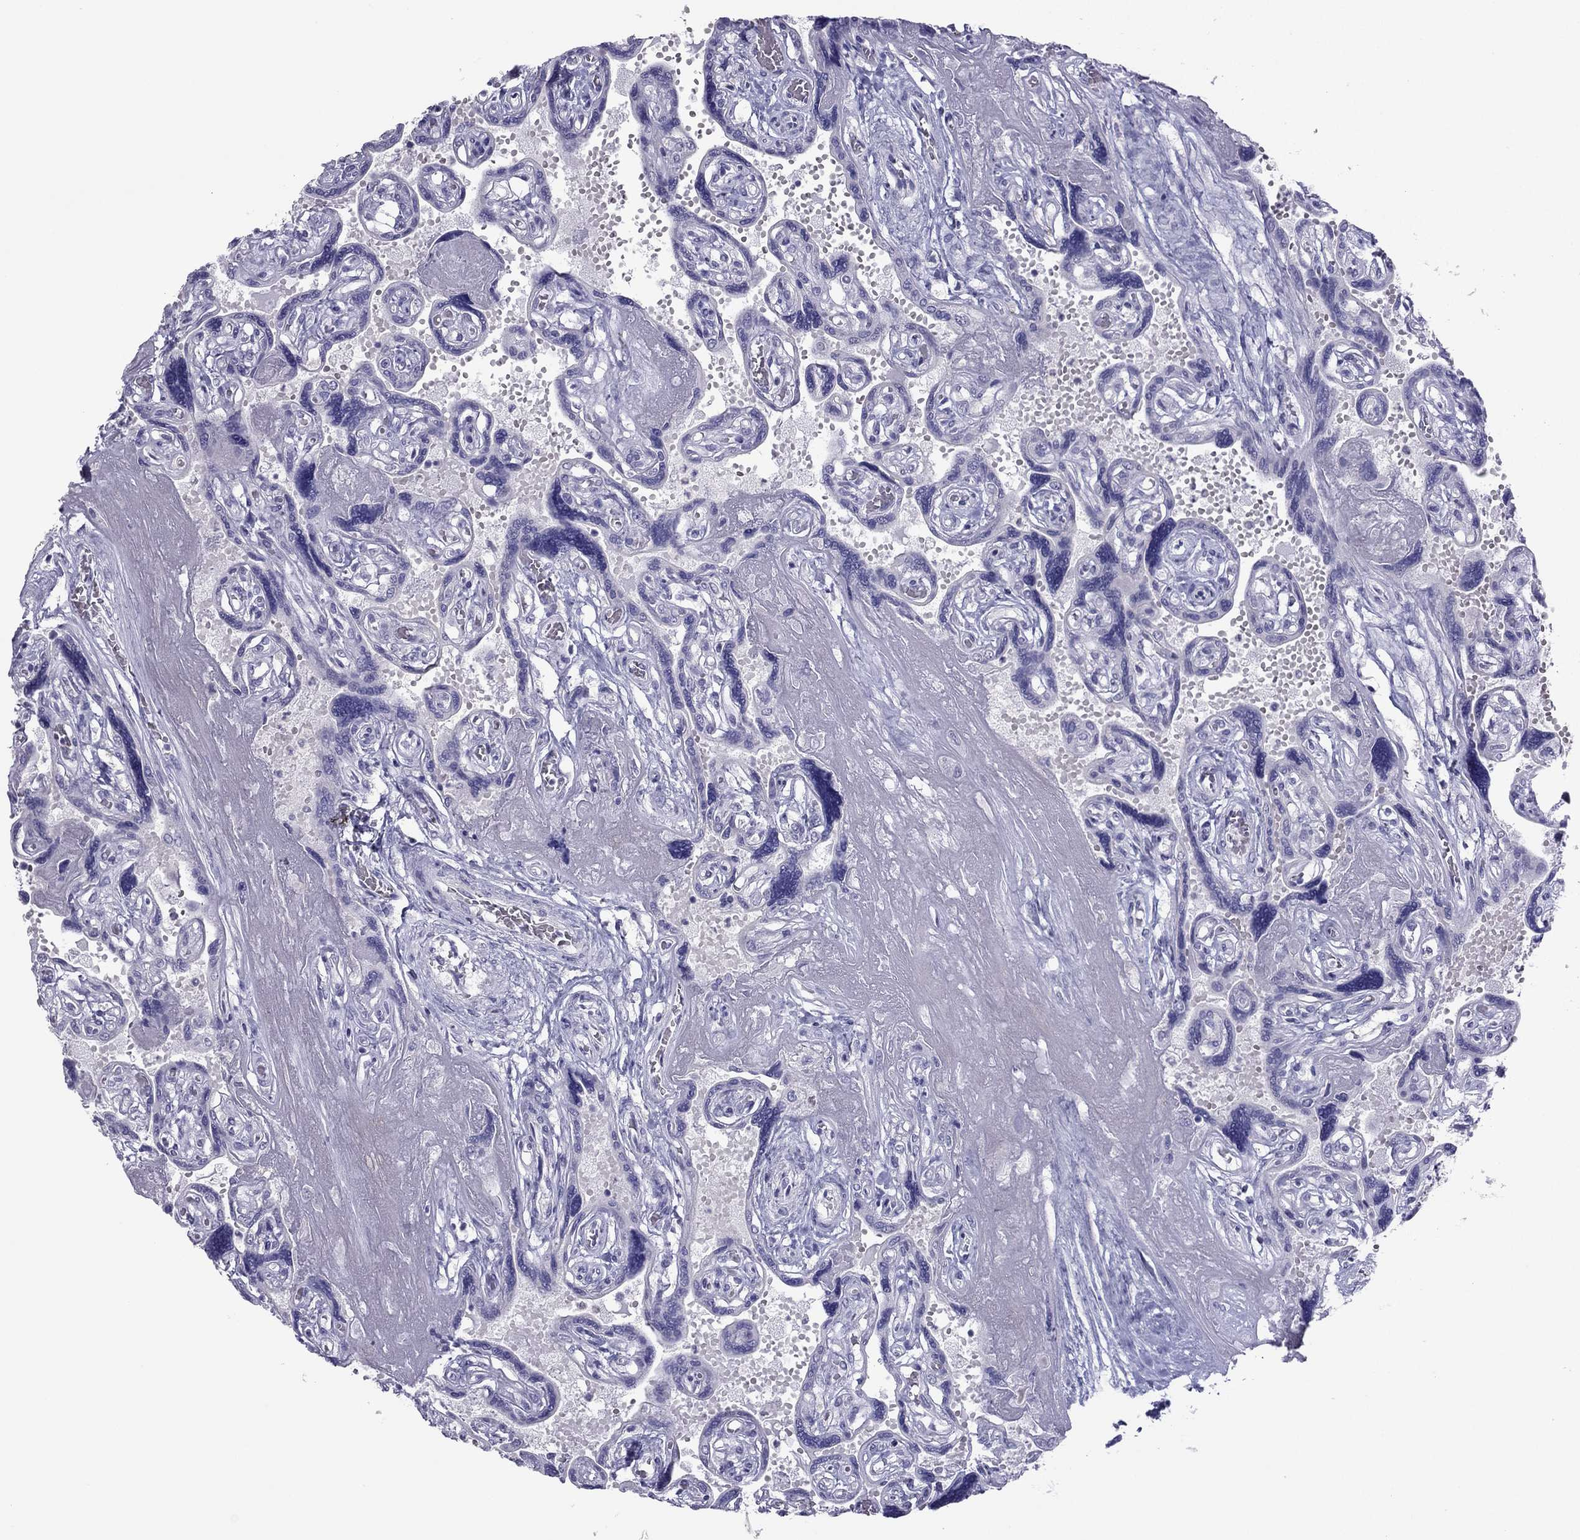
{"staining": {"intensity": "negative", "quantity": "none", "location": "none"}, "tissue": "placenta", "cell_type": "Decidual cells", "image_type": "normal", "snomed": [{"axis": "morphology", "description": "Normal tissue, NOS"}, {"axis": "topography", "description": "Placenta"}], "caption": "Immunohistochemistry (IHC) of benign placenta displays no positivity in decidual cells.", "gene": "RGS8", "patient": {"sex": "female", "age": 32}}